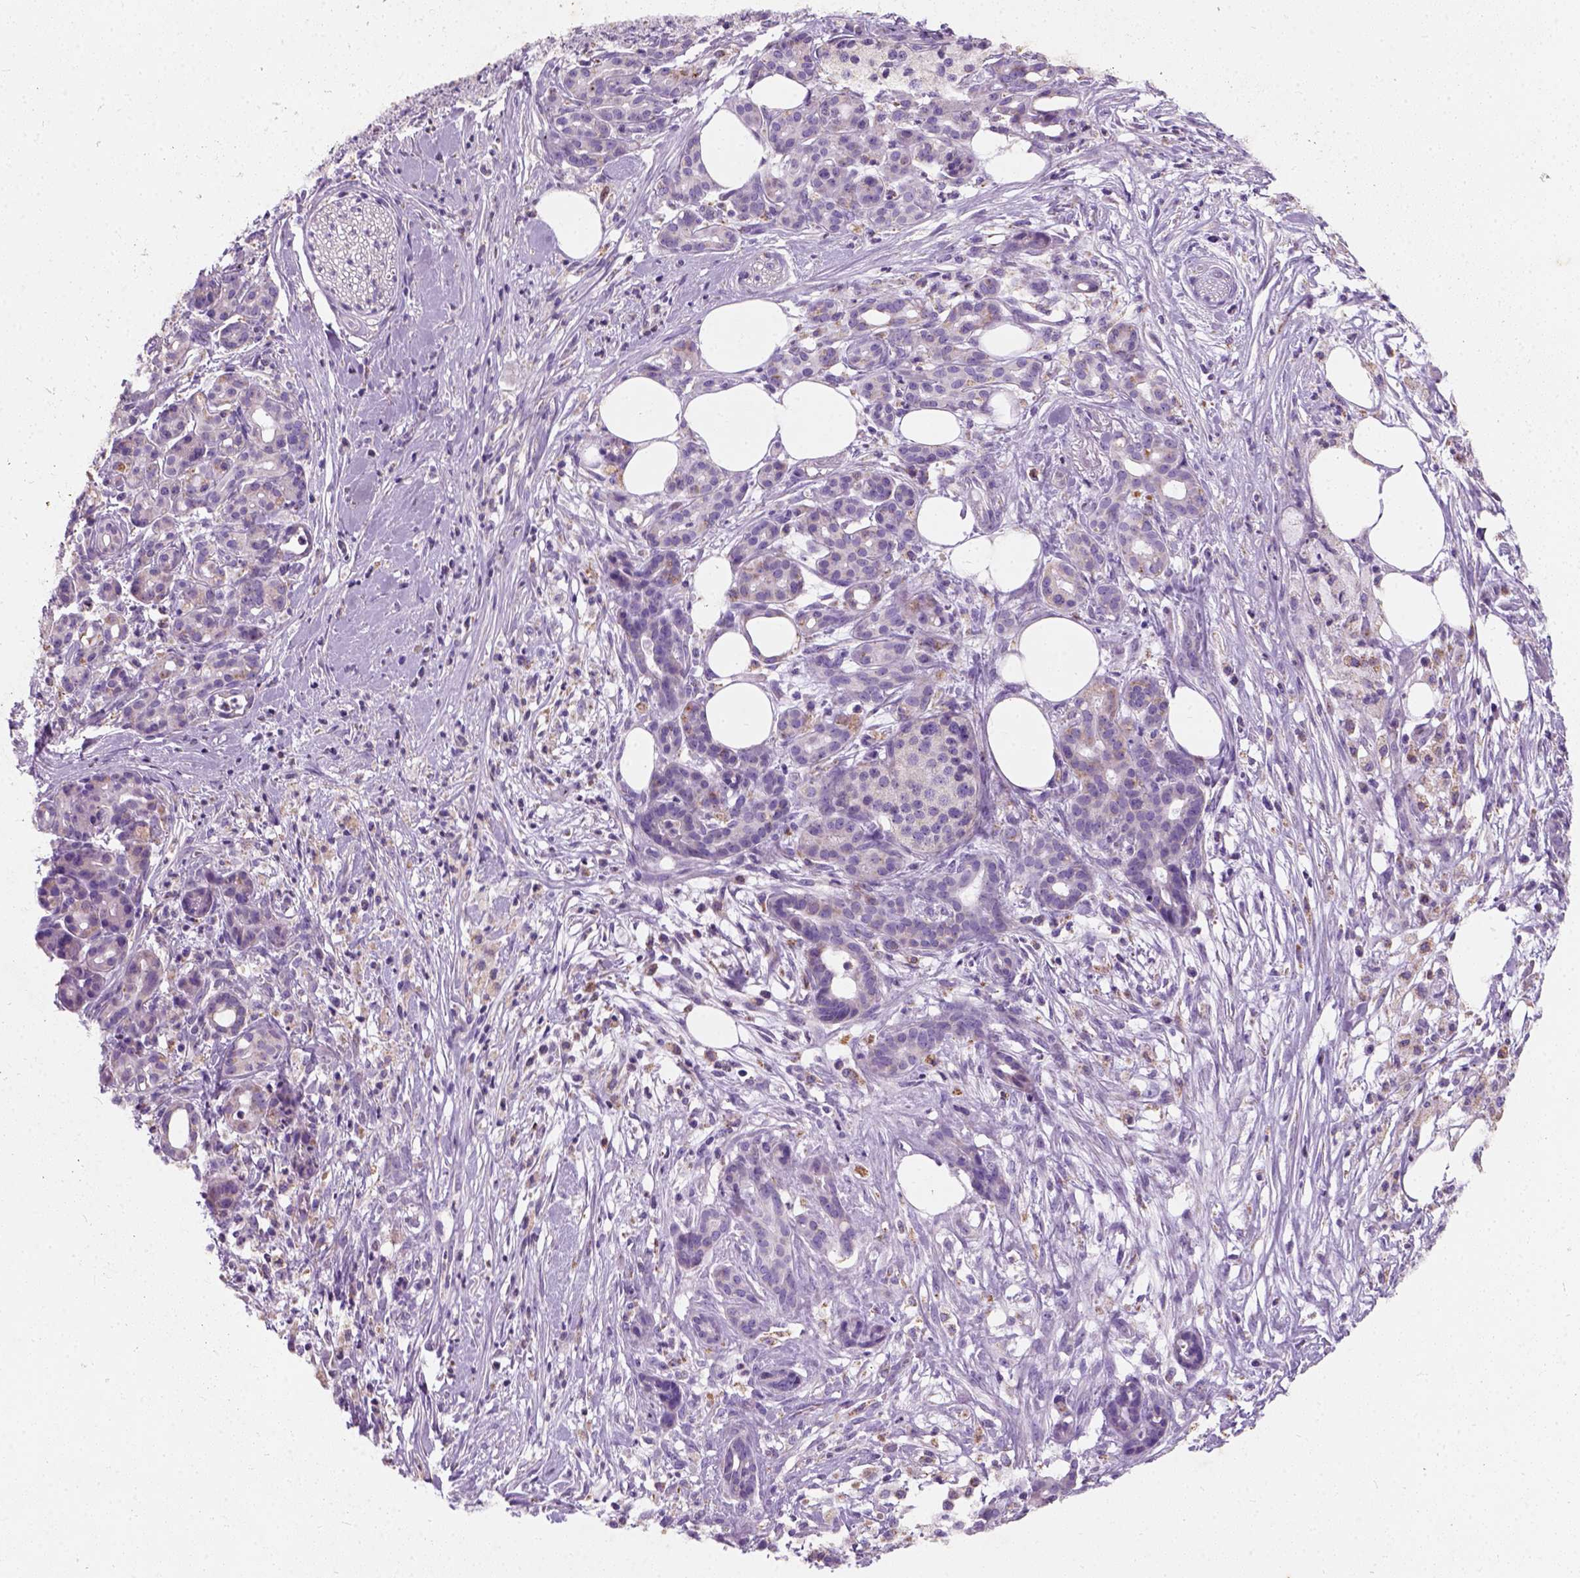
{"staining": {"intensity": "negative", "quantity": "none", "location": "none"}, "tissue": "pancreatic cancer", "cell_type": "Tumor cells", "image_type": "cancer", "snomed": [{"axis": "morphology", "description": "Adenocarcinoma, NOS"}, {"axis": "topography", "description": "Pancreas"}], "caption": "Immunohistochemistry (IHC) histopathology image of neoplastic tissue: pancreatic adenocarcinoma stained with DAB (3,3'-diaminobenzidine) displays no significant protein positivity in tumor cells.", "gene": "CHODL", "patient": {"sex": "female", "age": 66}}